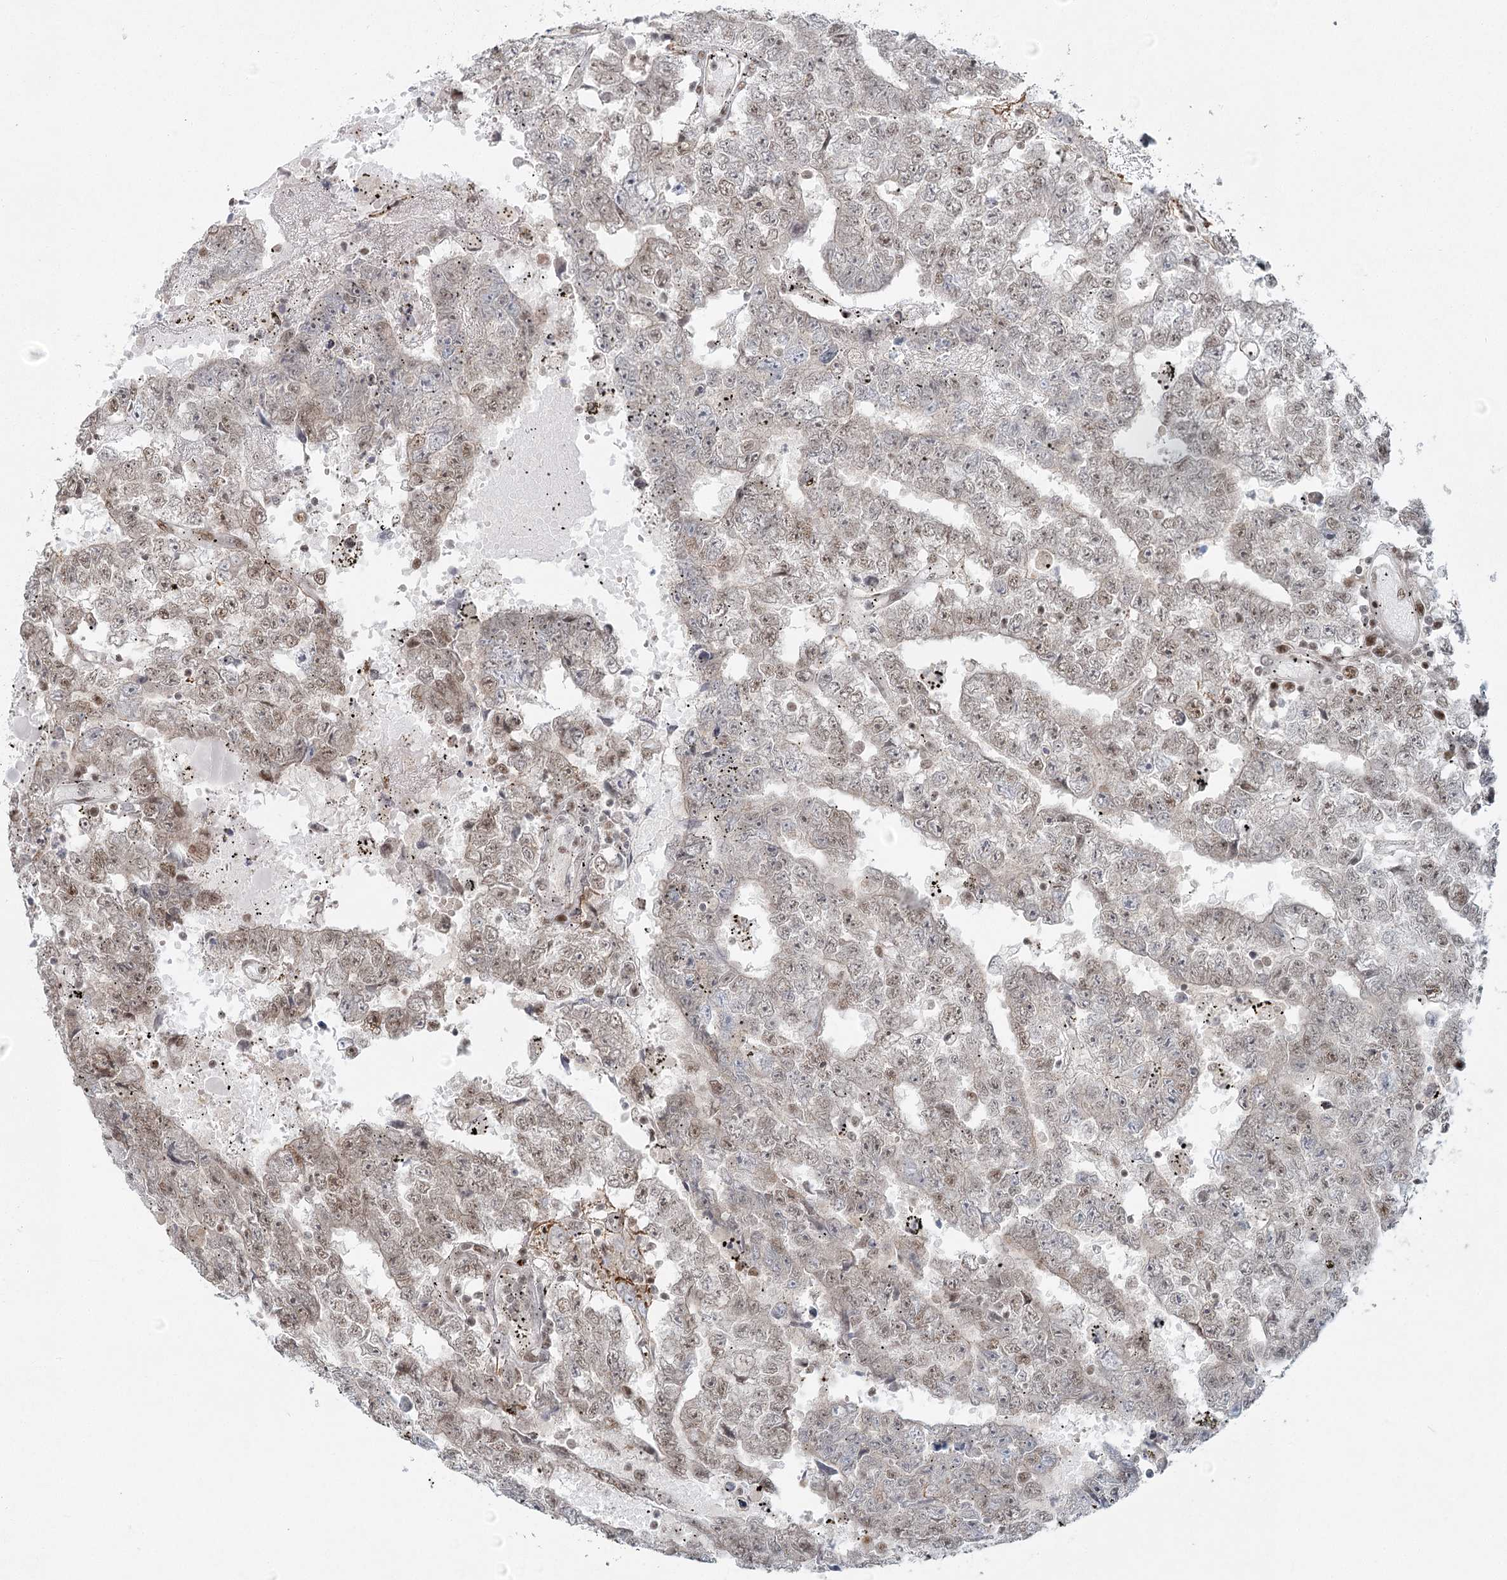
{"staining": {"intensity": "moderate", "quantity": "25%-75%", "location": "nuclear"}, "tissue": "testis cancer", "cell_type": "Tumor cells", "image_type": "cancer", "snomed": [{"axis": "morphology", "description": "Carcinoma, Embryonal, NOS"}, {"axis": "topography", "description": "Testis"}], "caption": "Protein staining demonstrates moderate nuclear staining in approximately 25%-75% of tumor cells in testis embryonal carcinoma. (DAB = brown stain, brightfield microscopy at high magnification).", "gene": "R3HCC1L", "patient": {"sex": "male", "age": 25}}